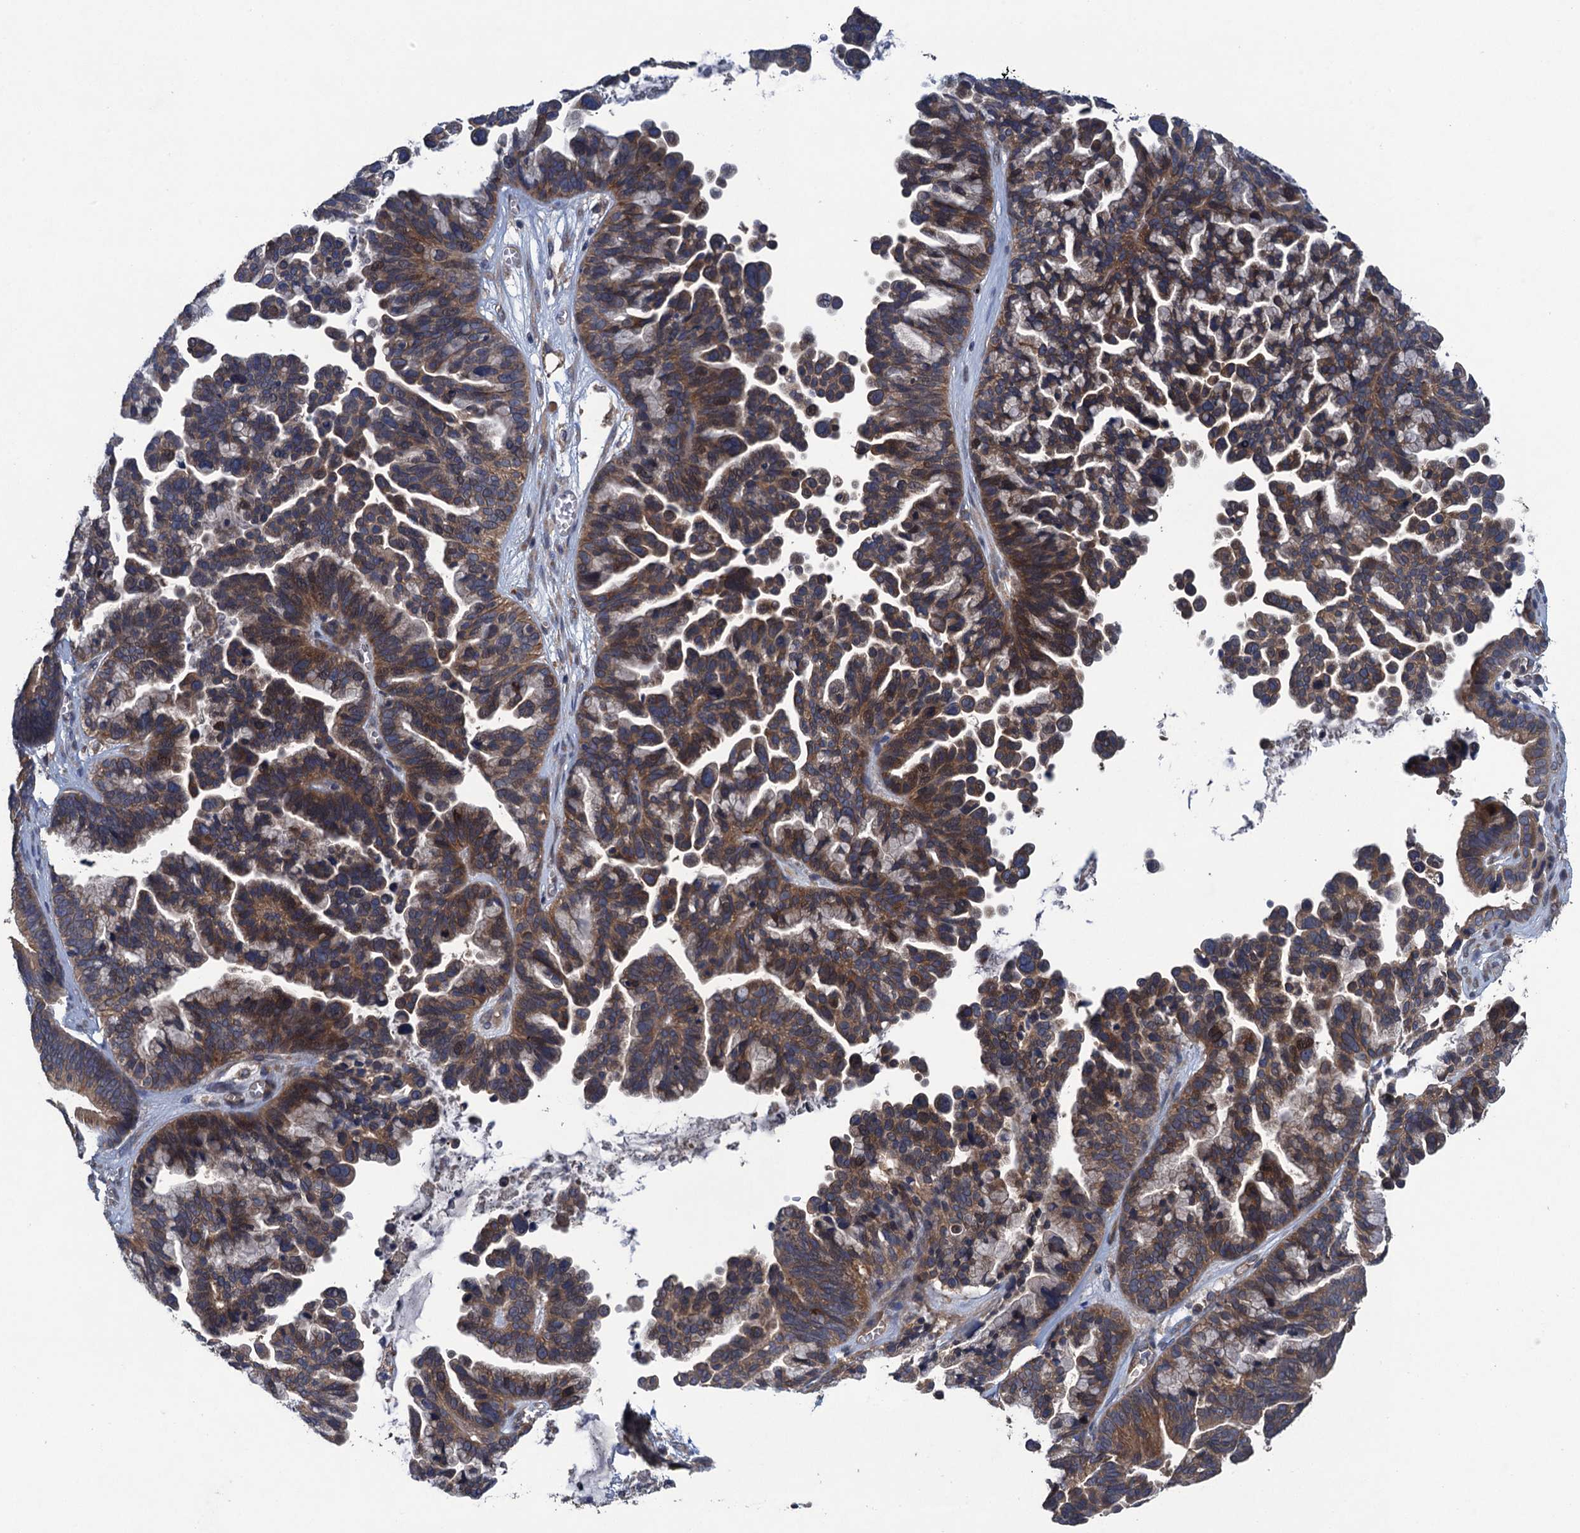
{"staining": {"intensity": "moderate", "quantity": ">75%", "location": "cytoplasmic/membranous"}, "tissue": "ovarian cancer", "cell_type": "Tumor cells", "image_type": "cancer", "snomed": [{"axis": "morphology", "description": "Cystadenocarcinoma, serous, NOS"}, {"axis": "topography", "description": "Ovary"}], "caption": "Ovarian serous cystadenocarcinoma stained with IHC displays moderate cytoplasmic/membranous positivity in about >75% of tumor cells.", "gene": "CNTN5", "patient": {"sex": "female", "age": 56}}